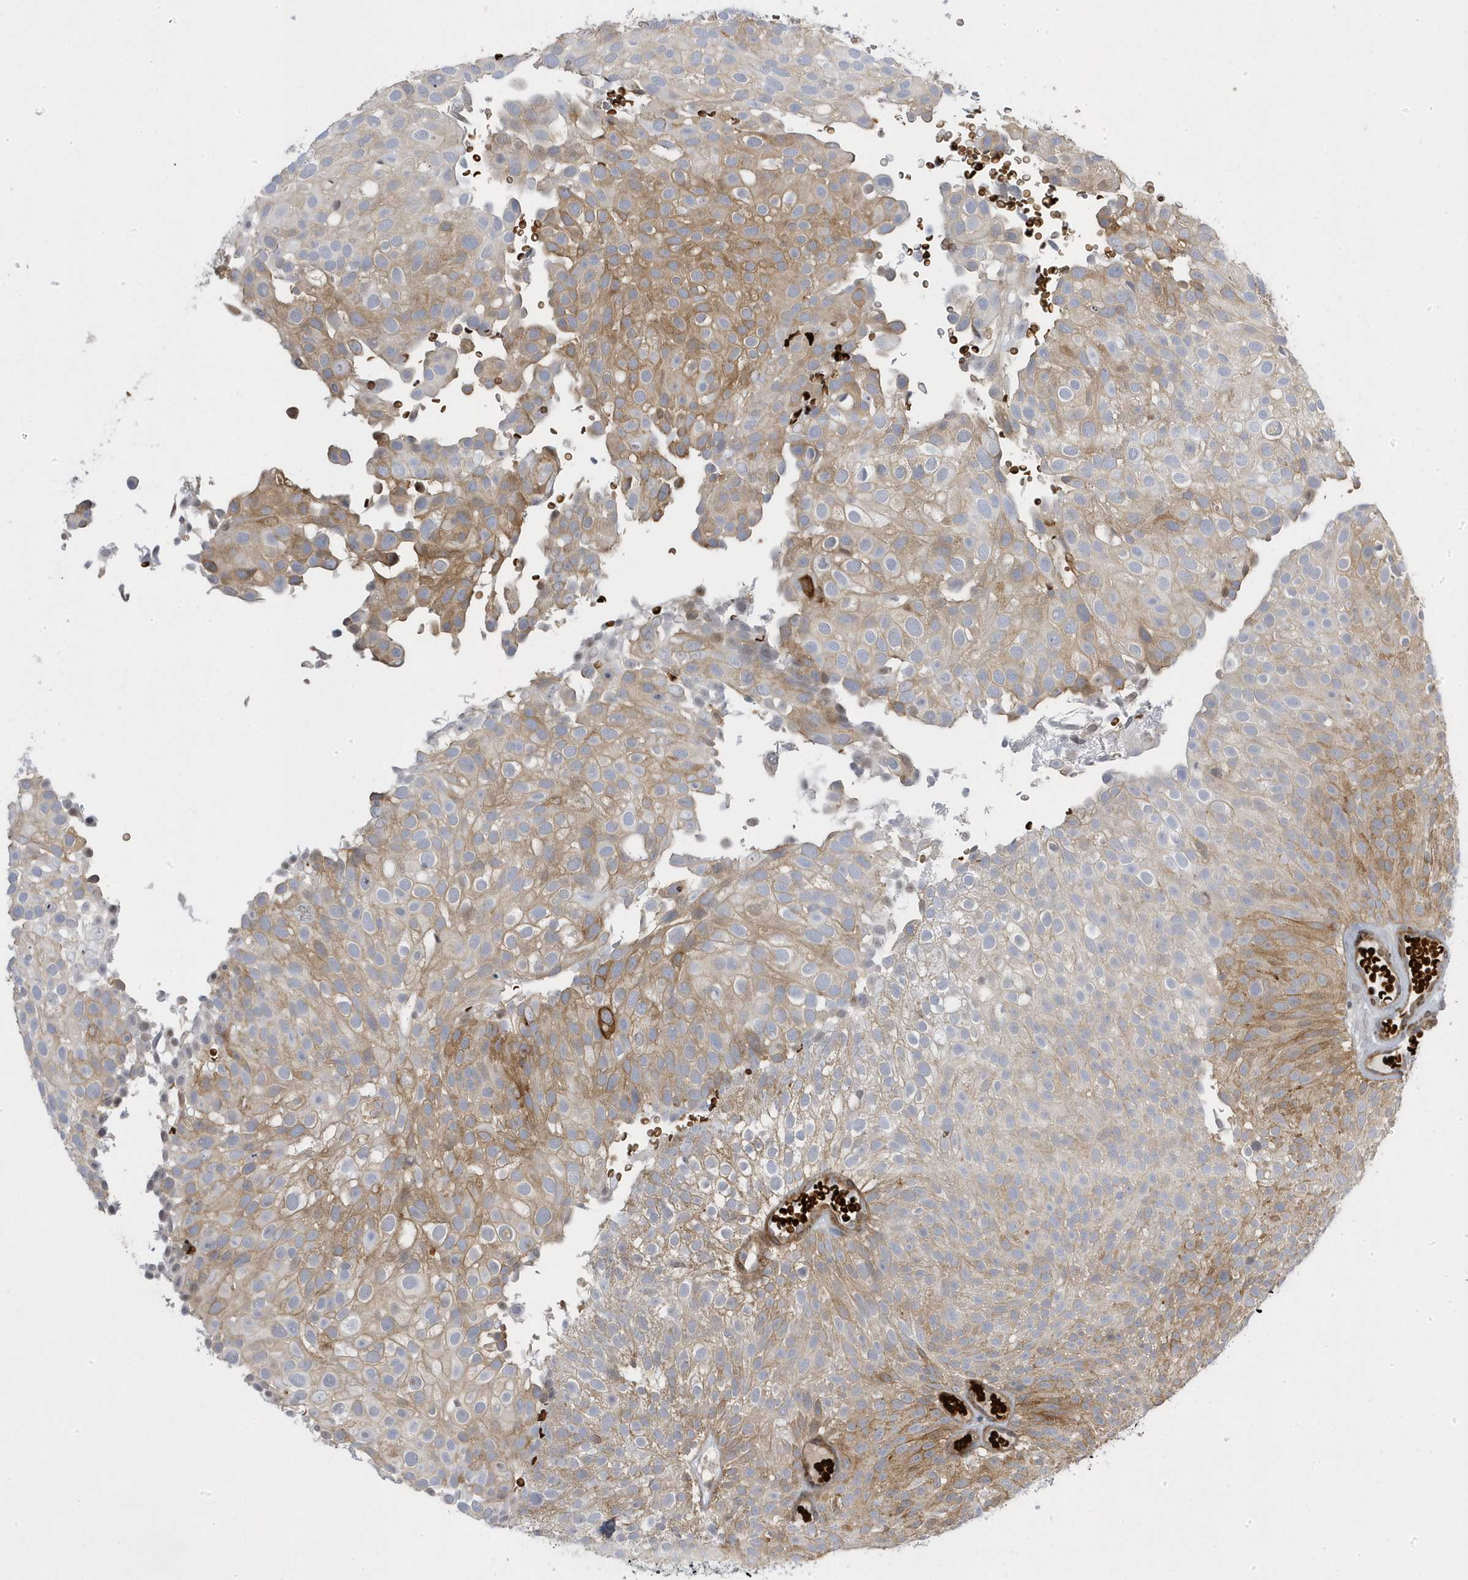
{"staining": {"intensity": "moderate", "quantity": "25%-75%", "location": "cytoplasmic/membranous"}, "tissue": "urothelial cancer", "cell_type": "Tumor cells", "image_type": "cancer", "snomed": [{"axis": "morphology", "description": "Urothelial carcinoma, Low grade"}, {"axis": "topography", "description": "Urinary bladder"}], "caption": "An image showing moderate cytoplasmic/membranous staining in about 25%-75% of tumor cells in urothelial cancer, as visualized by brown immunohistochemical staining.", "gene": "MAP7D3", "patient": {"sex": "male", "age": 78}}